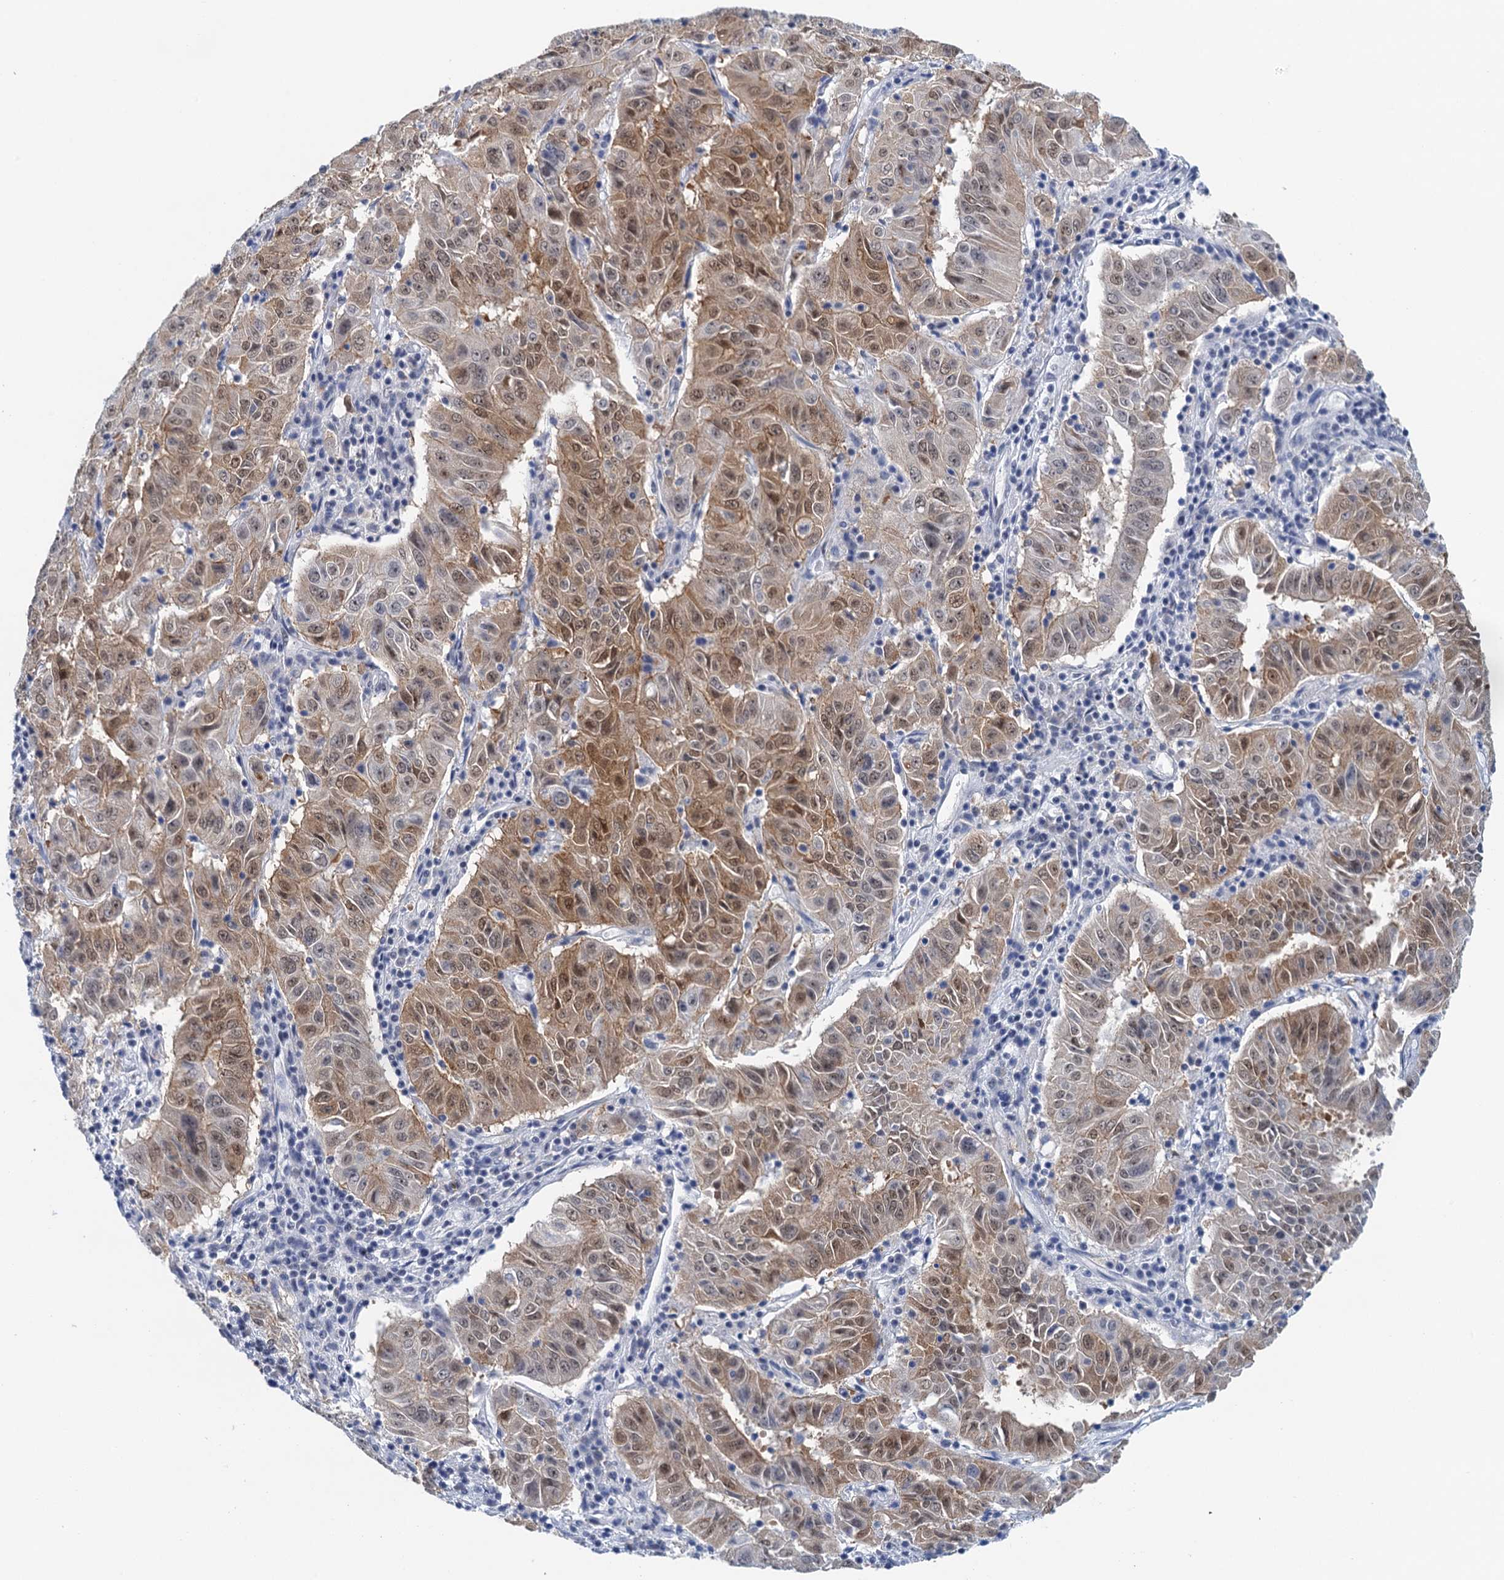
{"staining": {"intensity": "moderate", "quantity": ">75%", "location": "cytoplasmic/membranous,nuclear"}, "tissue": "pancreatic cancer", "cell_type": "Tumor cells", "image_type": "cancer", "snomed": [{"axis": "morphology", "description": "Adenocarcinoma, NOS"}, {"axis": "topography", "description": "Pancreas"}], "caption": "Pancreatic cancer stained with a brown dye shows moderate cytoplasmic/membranous and nuclear positive staining in approximately >75% of tumor cells.", "gene": "EPS8L1", "patient": {"sex": "male", "age": 63}}